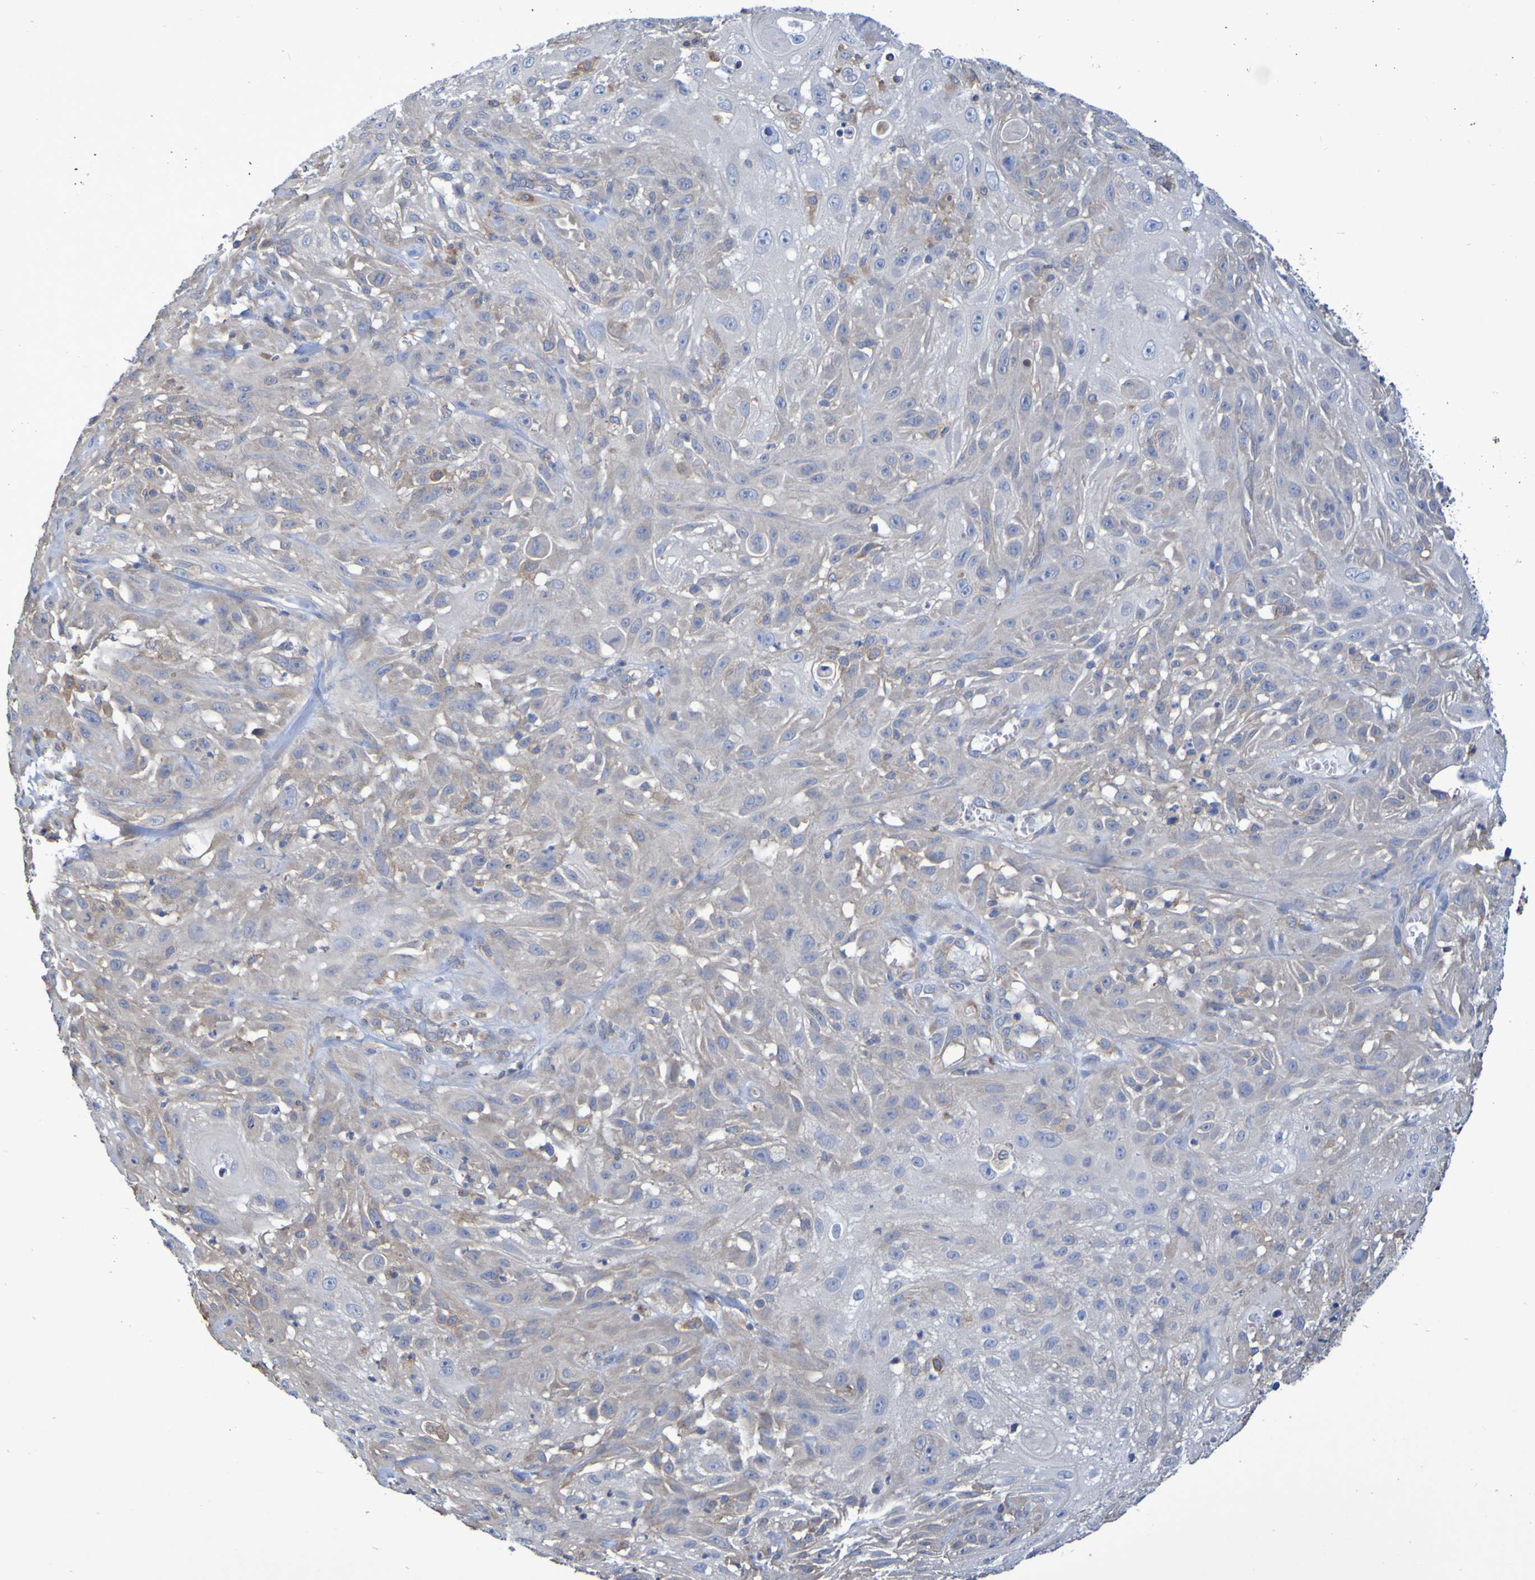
{"staining": {"intensity": "weak", "quantity": "<25%", "location": "cytoplasmic/membranous"}, "tissue": "skin cancer", "cell_type": "Tumor cells", "image_type": "cancer", "snomed": [{"axis": "morphology", "description": "Squamous cell carcinoma, NOS"}, {"axis": "topography", "description": "Skin"}], "caption": "The photomicrograph demonstrates no significant expression in tumor cells of skin squamous cell carcinoma.", "gene": "SYNJ1", "patient": {"sex": "male", "age": 75}}